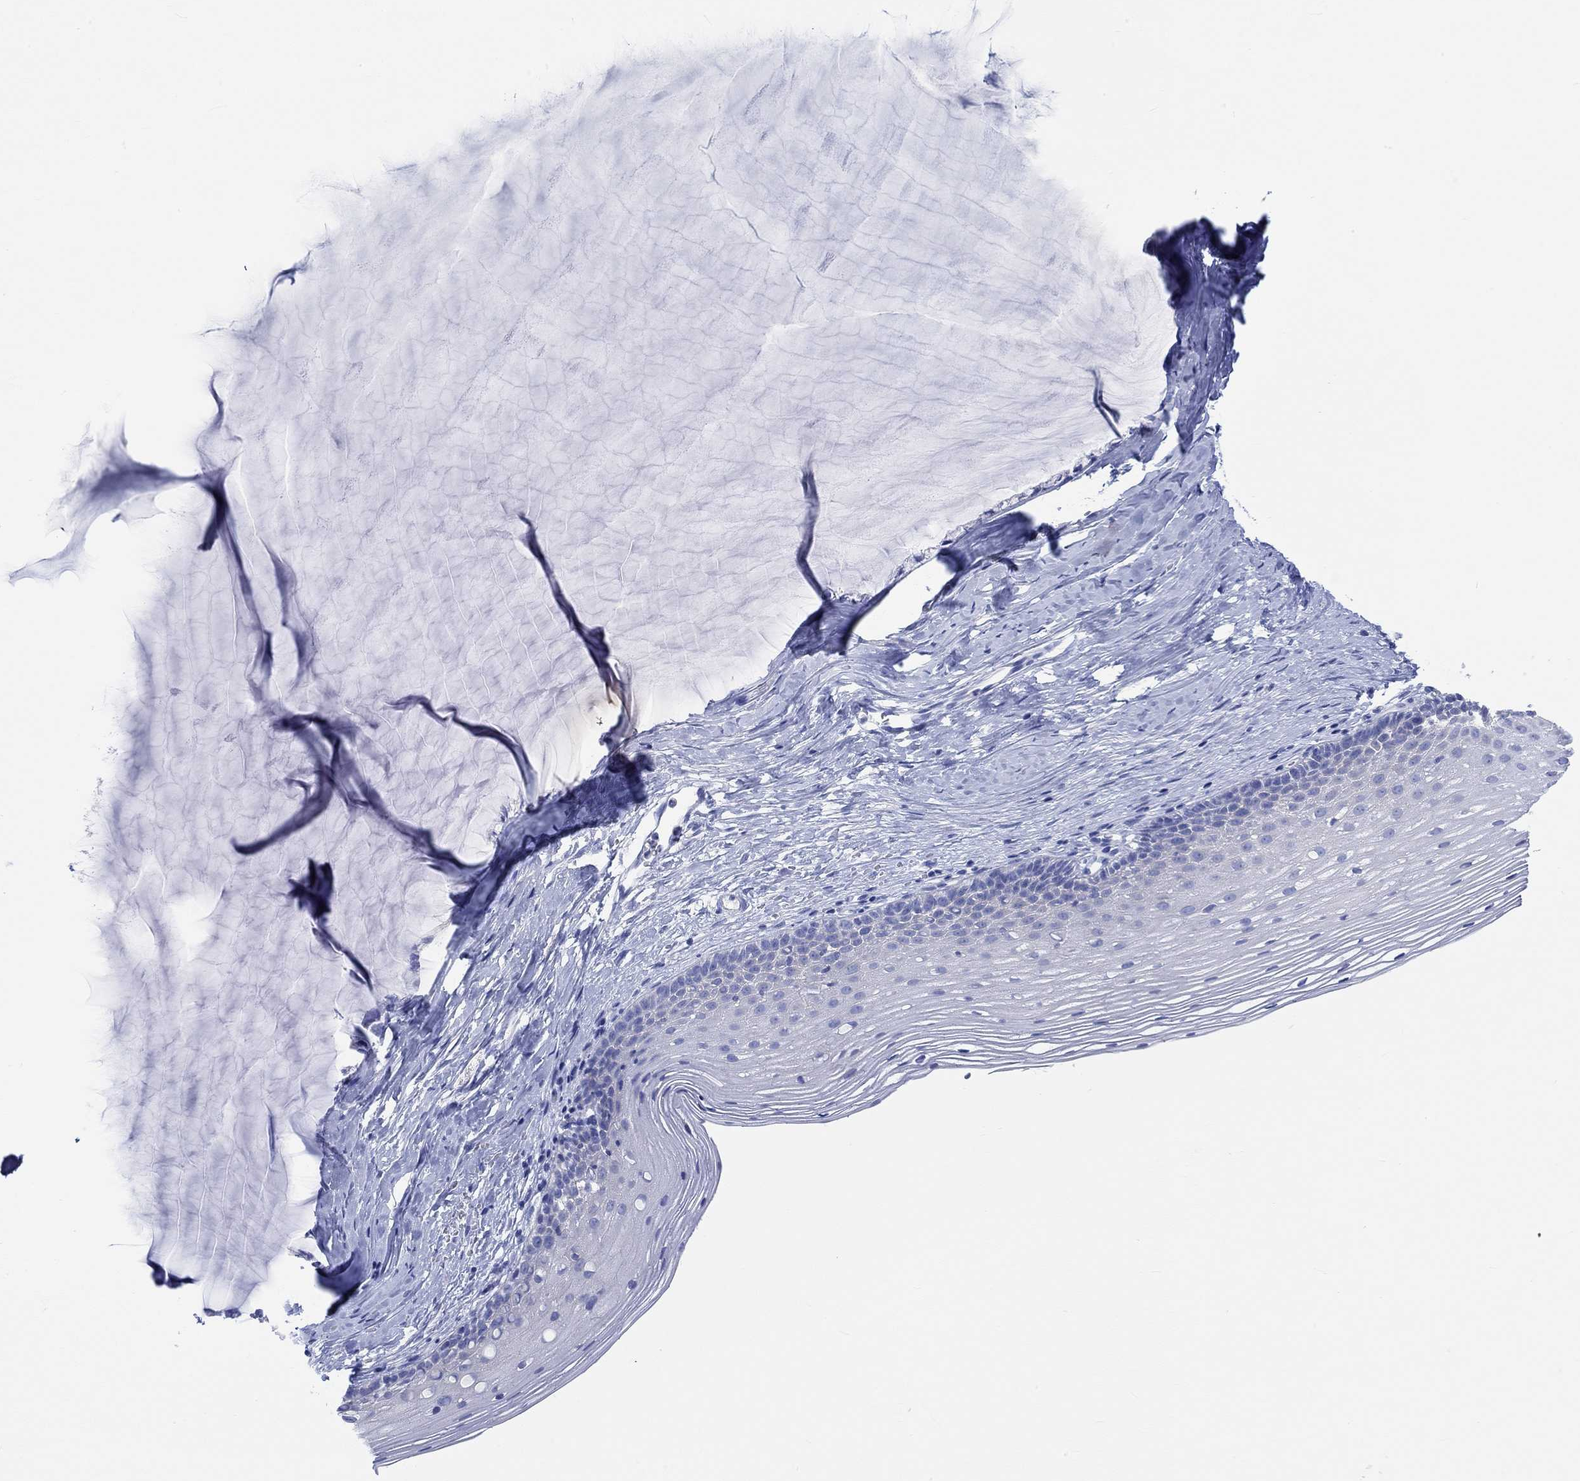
{"staining": {"intensity": "negative", "quantity": "none", "location": "none"}, "tissue": "cervix", "cell_type": "Glandular cells", "image_type": "normal", "snomed": [{"axis": "morphology", "description": "Normal tissue, NOS"}, {"axis": "topography", "description": "Cervix"}], "caption": "Immunohistochemistry (IHC) of unremarkable human cervix displays no staining in glandular cells. (Stains: DAB IHC with hematoxylin counter stain, Microscopy: brightfield microscopy at high magnification).", "gene": "REEP6", "patient": {"sex": "female", "age": 40}}